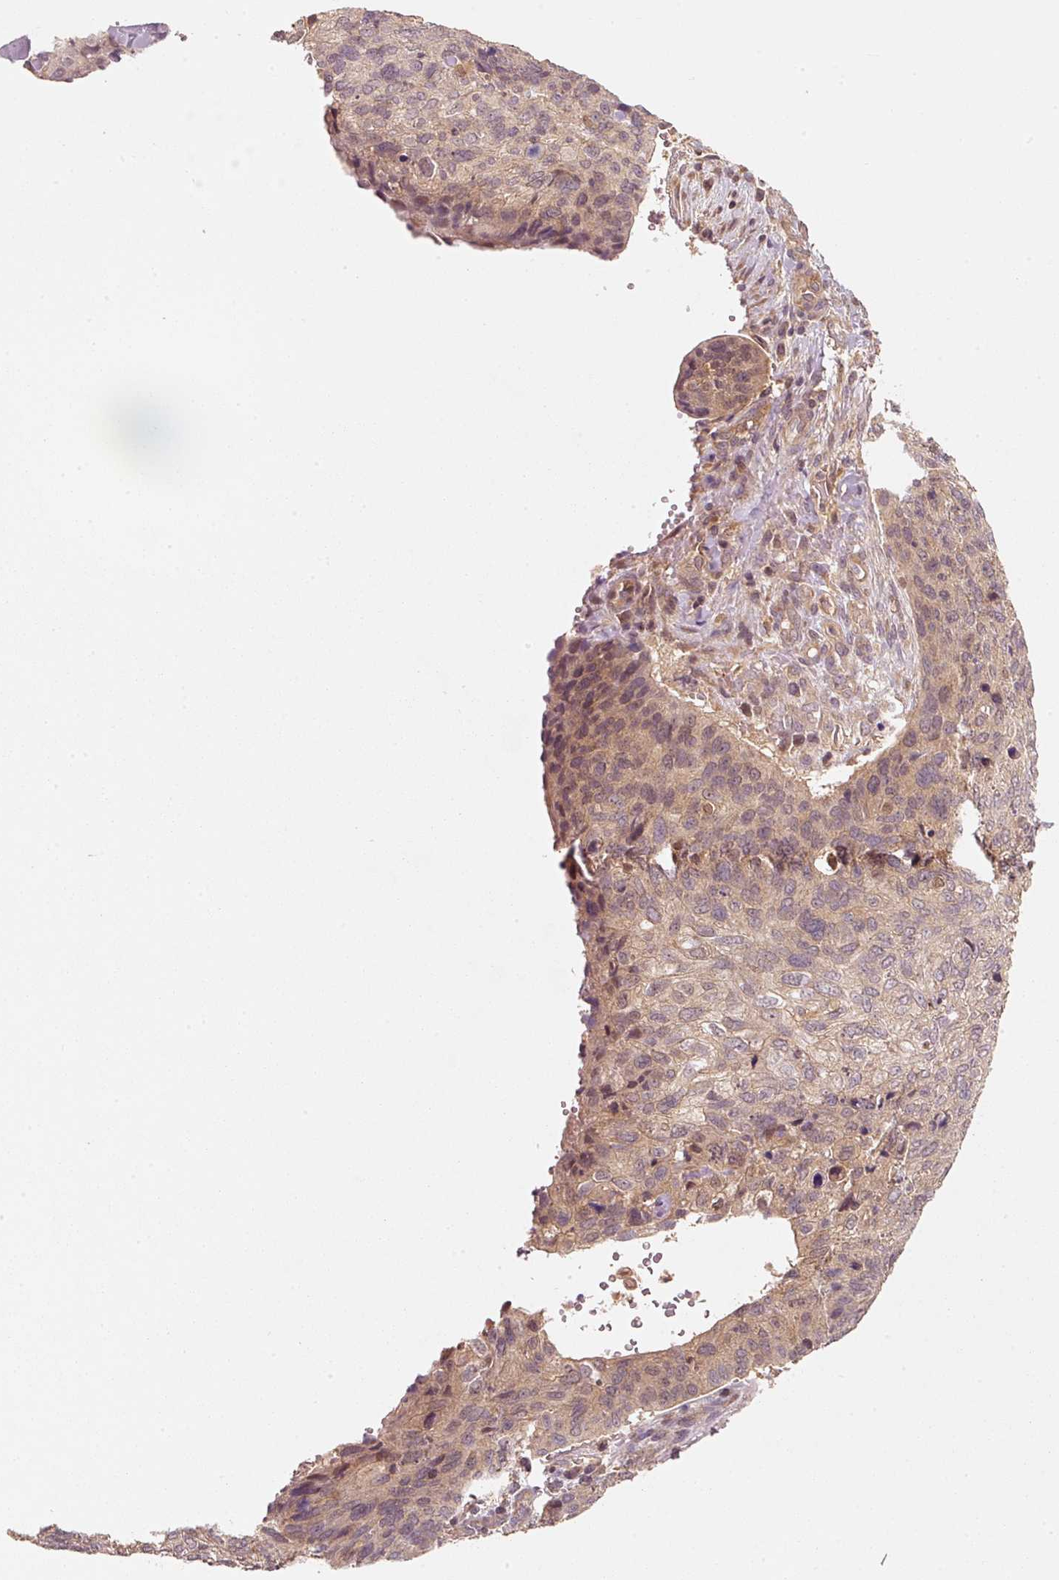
{"staining": {"intensity": "weak", "quantity": ">75%", "location": "cytoplasmic/membranous"}, "tissue": "skin cancer", "cell_type": "Tumor cells", "image_type": "cancer", "snomed": [{"axis": "morphology", "description": "Basal cell carcinoma"}, {"axis": "topography", "description": "Skin"}], "caption": "An immunohistochemistry (IHC) photomicrograph of neoplastic tissue is shown. Protein staining in brown labels weak cytoplasmic/membranous positivity in skin basal cell carcinoma within tumor cells.", "gene": "RRAS2", "patient": {"sex": "female", "age": 74}}